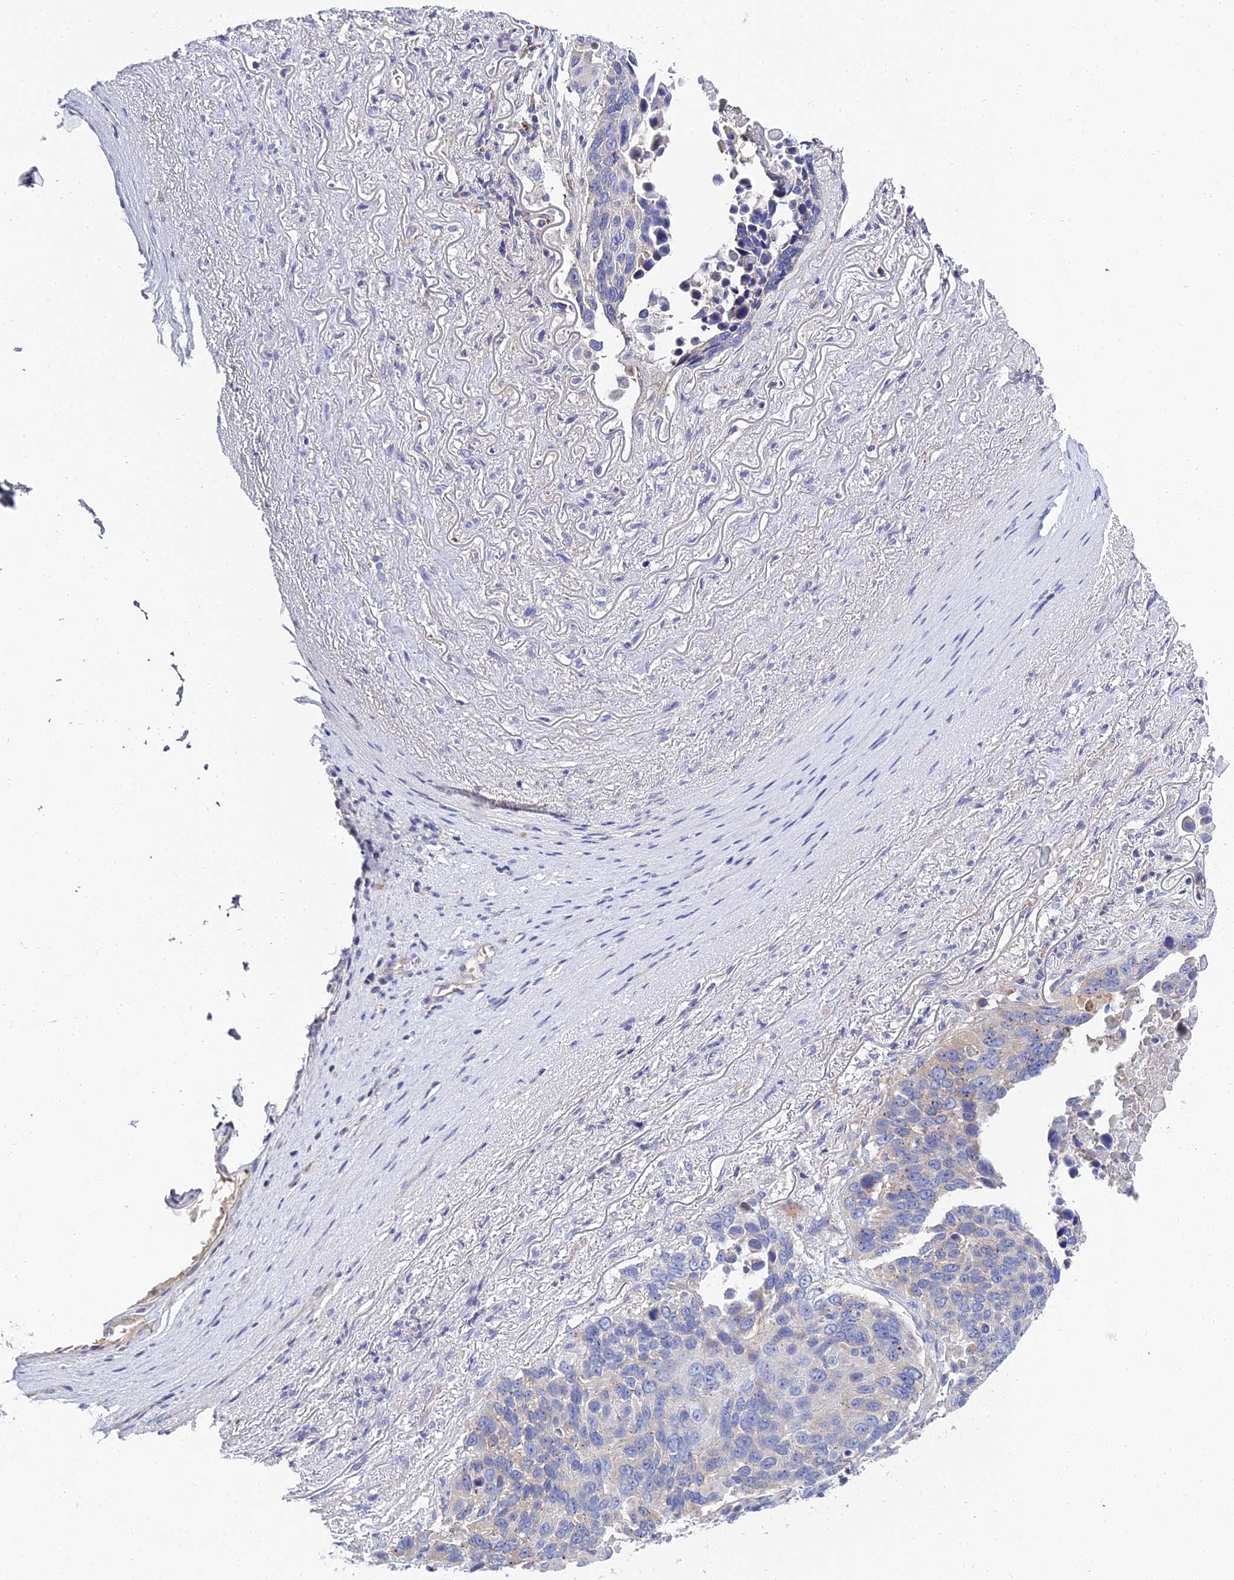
{"staining": {"intensity": "weak", "quantity": "<25%", "location": "cytoplasmic/membranous"}, "tissue": "lung cancer", "cell_type": "Tumor cells", "image_type": "cancer", "snomed": [{"axis": "morphology", "description": "Normal tissue, NOS"}, {"axis": "morphology", "description": "Squamous cell carcinoma, NOS"}, {"axis": "topography", "description": "Lymph node"}, {"axis": "topography", "description": "Lung"}], "caption": "The micrograph exhibits no significant expression in tumor cells of lung cancer. (DAB (3,3'-diaminobenzidine) IHC, high magnification).", "gene": "APOBEC3H", "patient": {"sex": "male", "age": 66}}